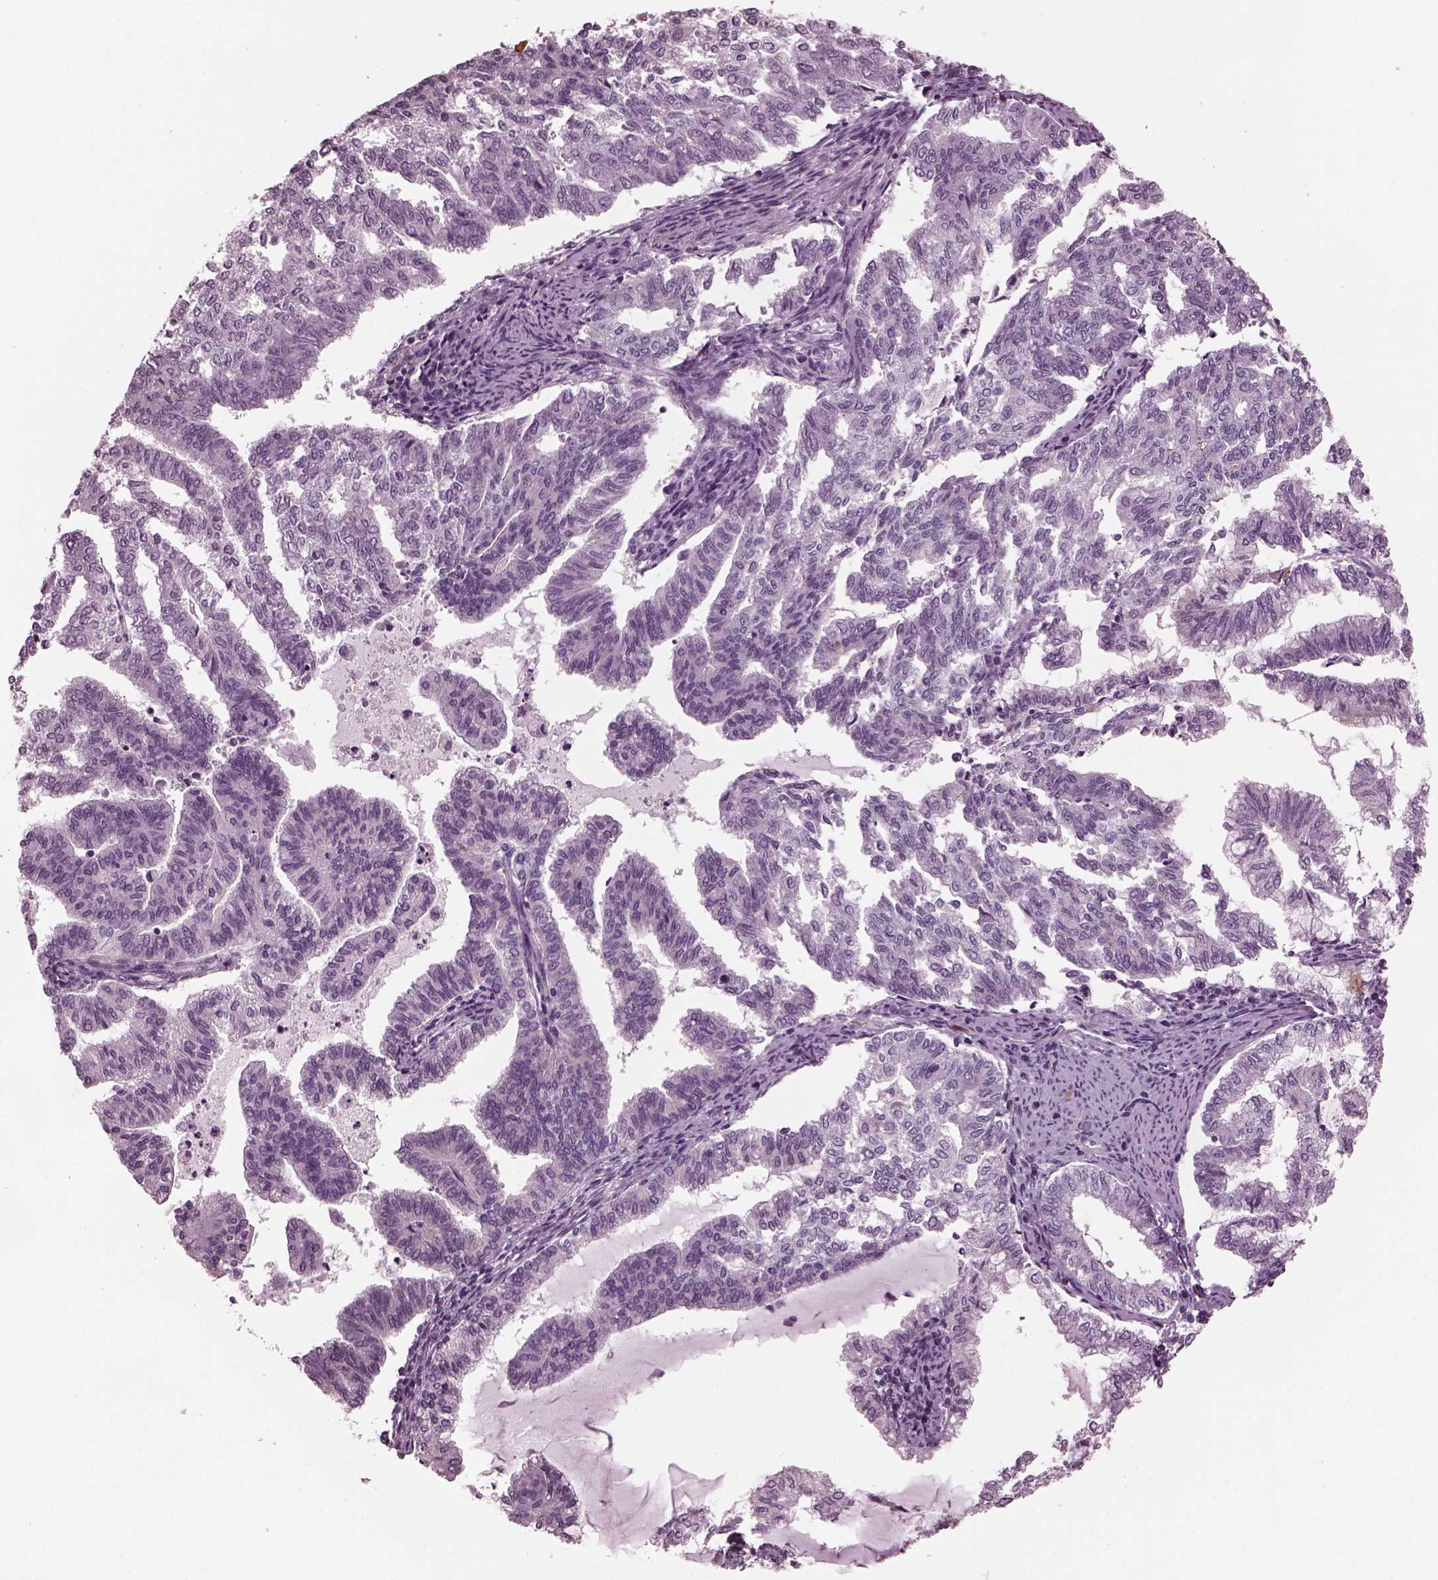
{"staining": {"intensity": "negative", "quantity": "none", "location": "none"}, "tissue": "endometrial cancer", "cell_type": "Tumor cells", "image_type": "cancer", "snomed": [{"axis": "morphology", "description": "Adenocarcinoma, NOS"}, {"axis": "topography", "description": "Endometrium"}], "caption": "Immunohistochemical staining of human endometrial cancer (adenocarcinoma) shows no significant expression in tumor cells. (Immunohistochemistry (ihc), brightfield microscopy, high magnification).", "gene": "GDF11", "patient": {"sex": "female", "age": 79}}